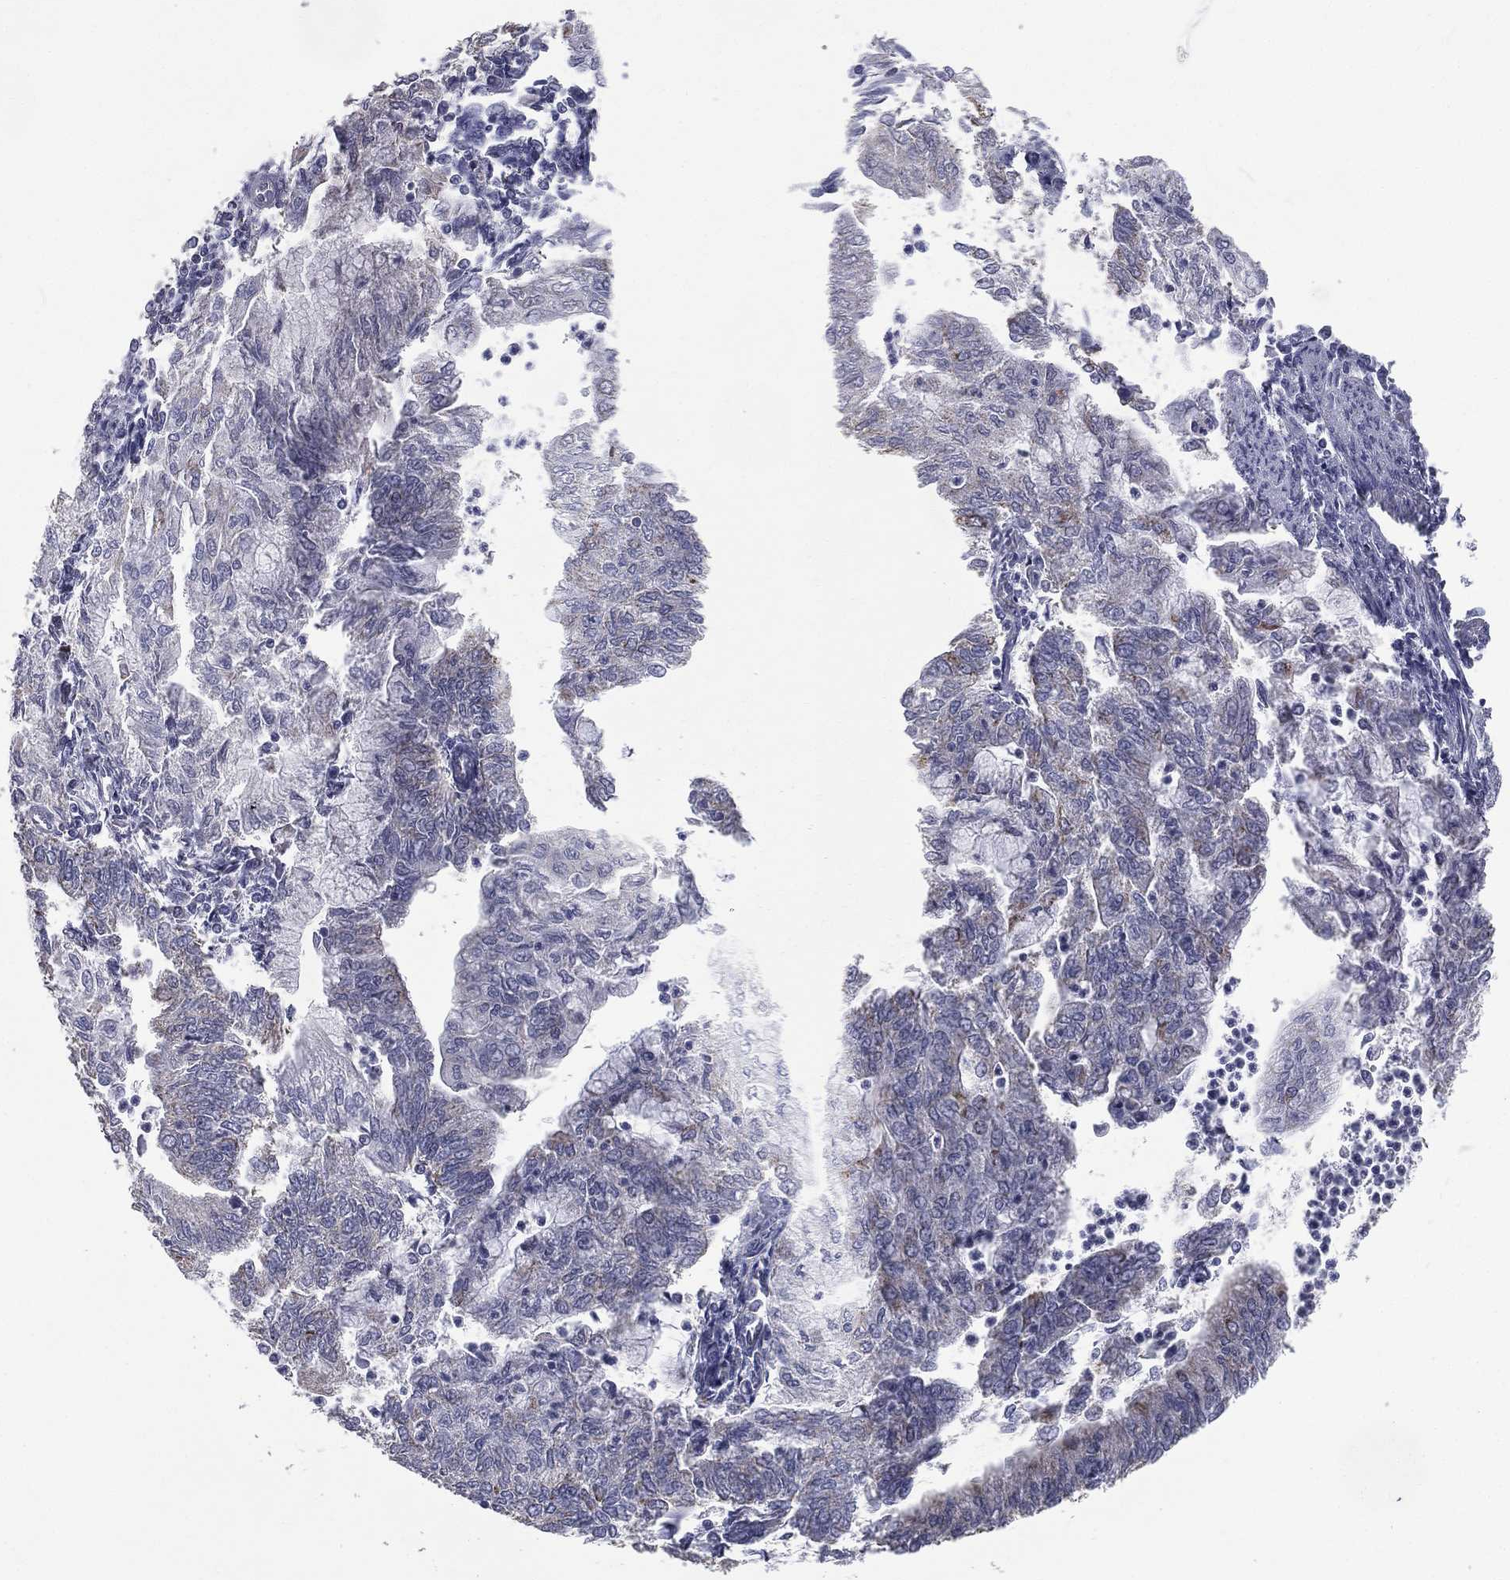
{"staining": {"intensity": "negative", "quantity": "none", "location": "none"}, "tissue": "endometrial cancer", "cell_type": "Tumor cells", "image_type": "cancer", "snomed": [{"axis": "morphology", "description": "Adenocarcinoma, NOS"}, {"axis": "topography", "description": "Endometrium"}], "caption": "An immunohistochemistry histopathology image of adenocarcinoma (endometrial) is shown. There is no staining in tumor cells of adenocarcinoma (endometrial).", "gene": "ESX1", "patient": {"sex": "female", "age": 59}}